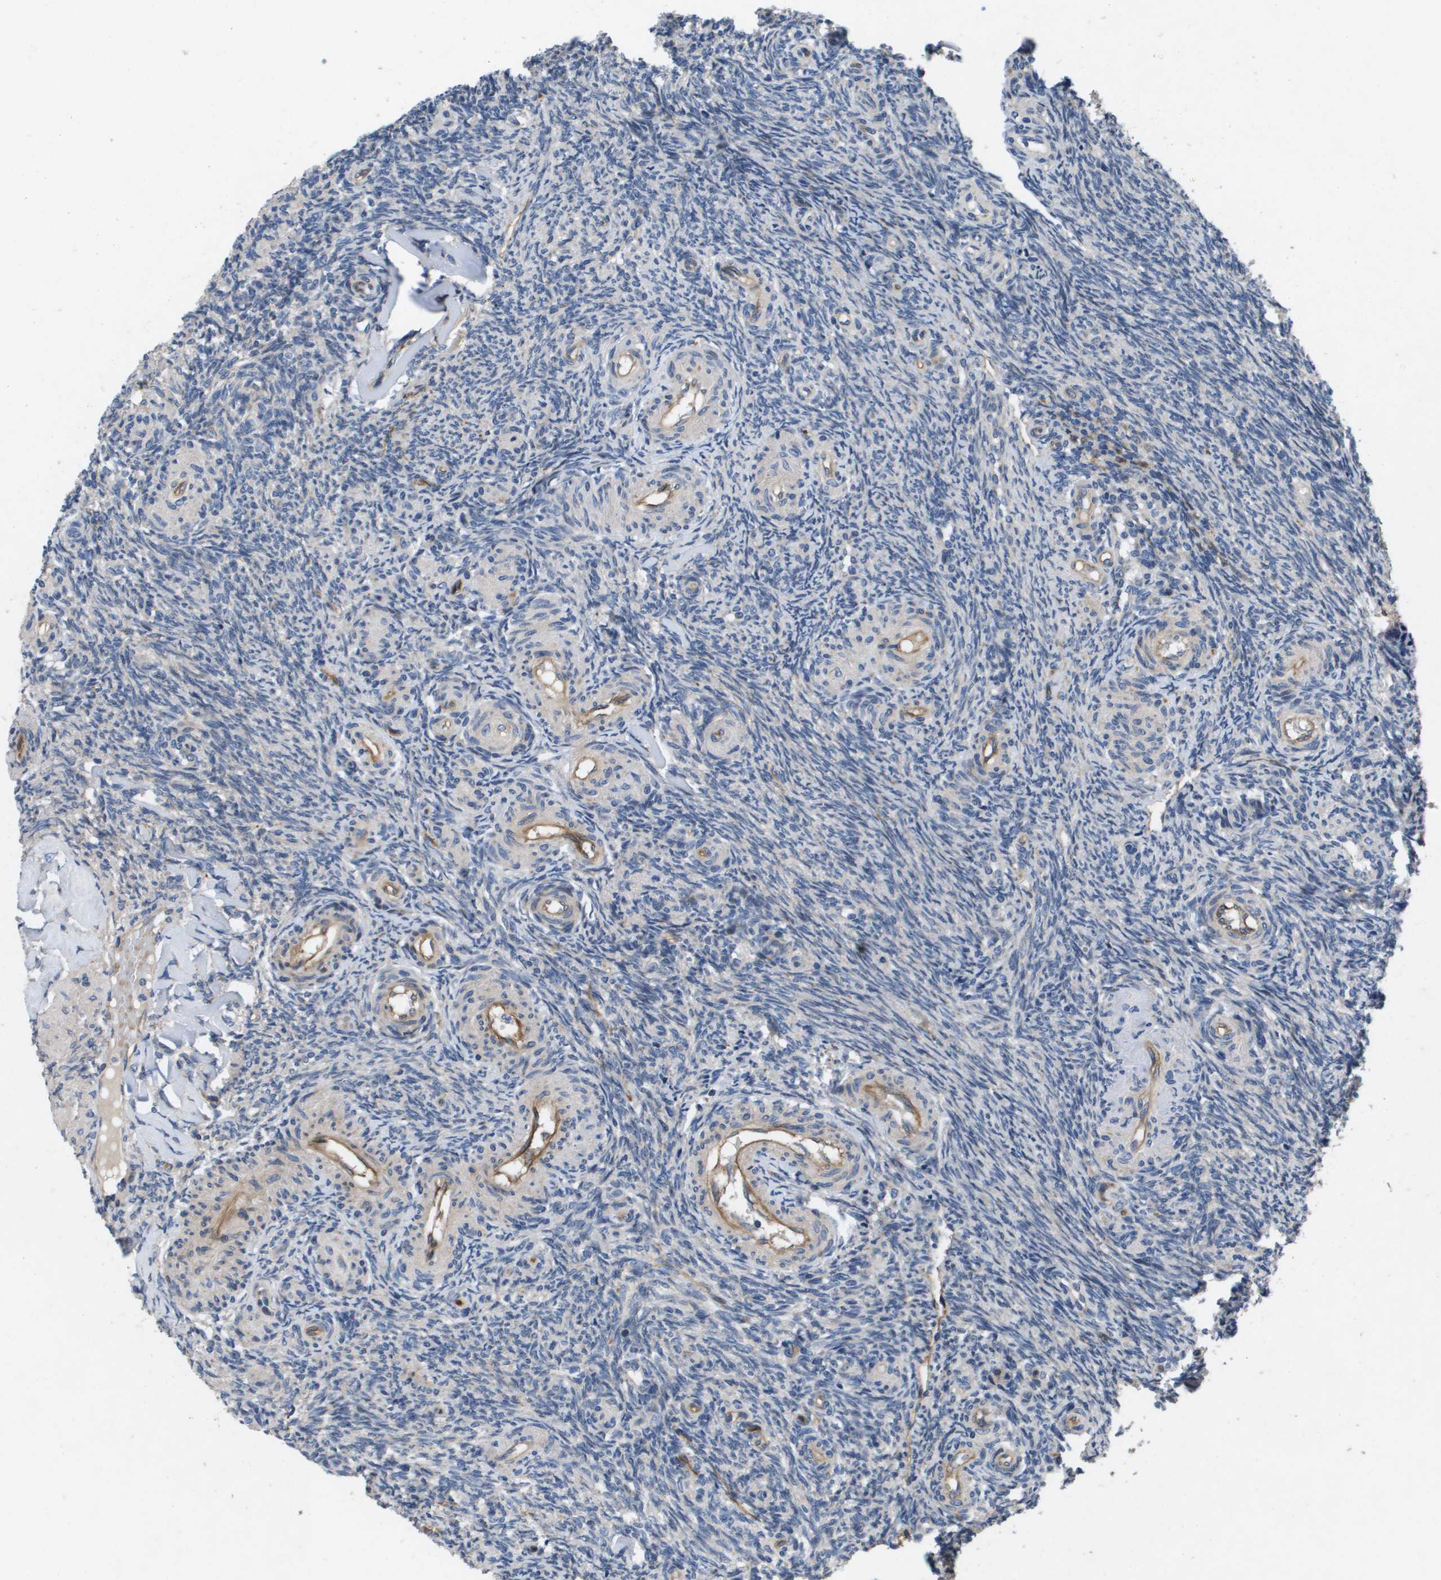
{"staining": {"intensity": "weak", "quantity": ">75%", "location": "cytoplasmic/membranous"}, "tissue": "ovary", "cell_type": "Follicle cells", "image_type": "normal", "snomed": [{"axis": "morphology", "description": "Normal tissue, NOS"}, {"axis": "topography", "description": "Ovary"}], "caption": "Immunohistochemistry (IHC) (DAB (3,3'-diaminobenzidine)) staining of normal human ovary displays weak cytoplasmic/membranous protein staining in approximately >75% of follicle cells. (brown staining indicates protein expression, while blue staining denotes nuclei).", "gene": "ENTPD2", "patient": {"sex": "female", "age": 41}}